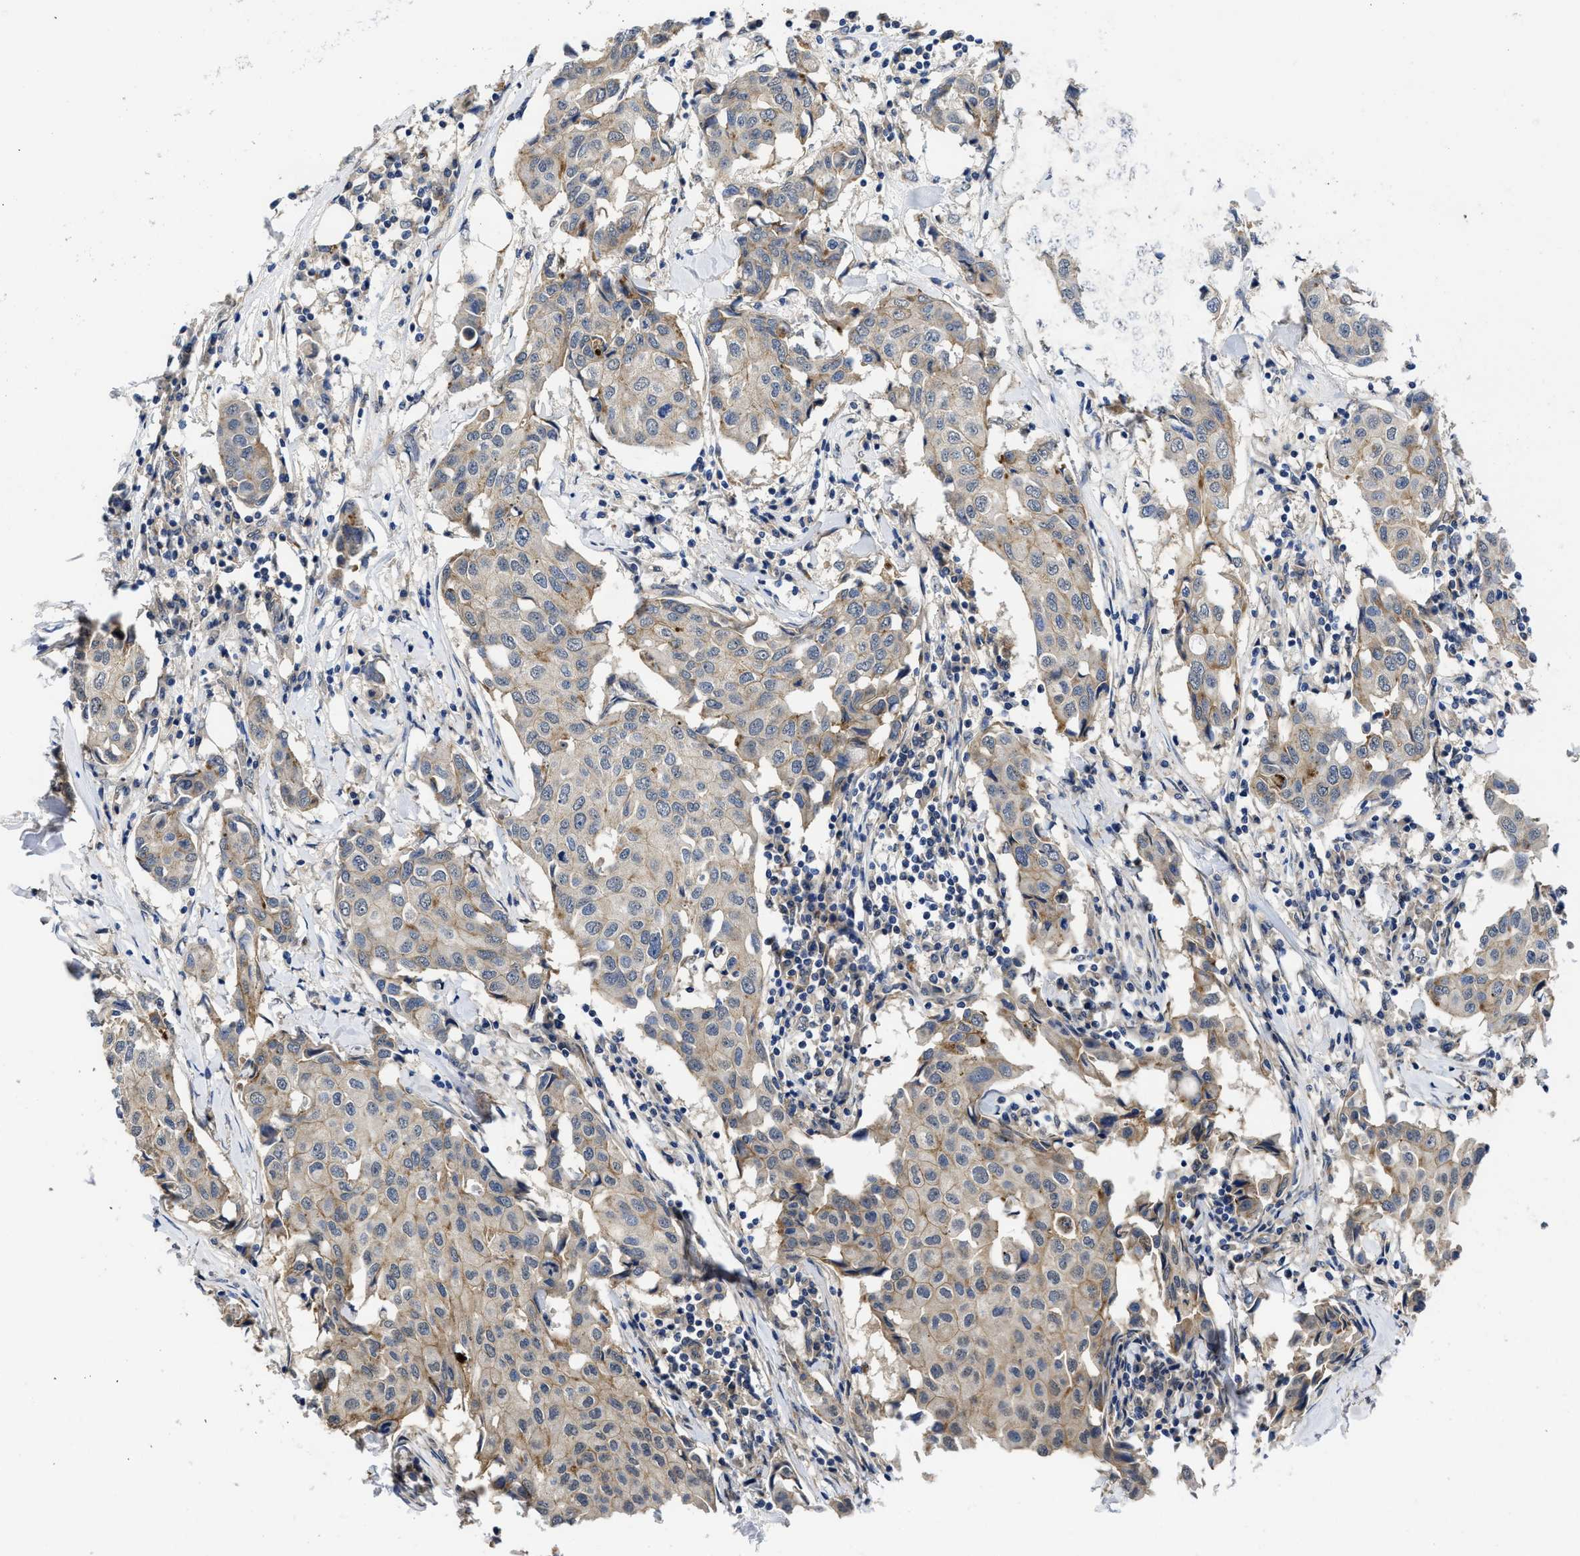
{"staining": {"intensity": "weak", "quantity": ">75%", "location": "cytoplasmic/membranous"}, "tissue": "breast cancer", "cell_type": "Tumor cells", "image_type": "cancer", "snomed": [{"axis": "morphology", "description": "Duct carcinoma"}, {"axis": "topography", "description": "Breast"}], "caption": "Immunohistochemical staining of intraductal carcinoma (breast) shows weak cytoplasmic/membranous protein expression in about >75% of tumor cells. The protein of interest is shown in brown color, while the nuclei are stained blue.", "gene": "PKD2", "patient": {"sex": "female", "age": 80}}